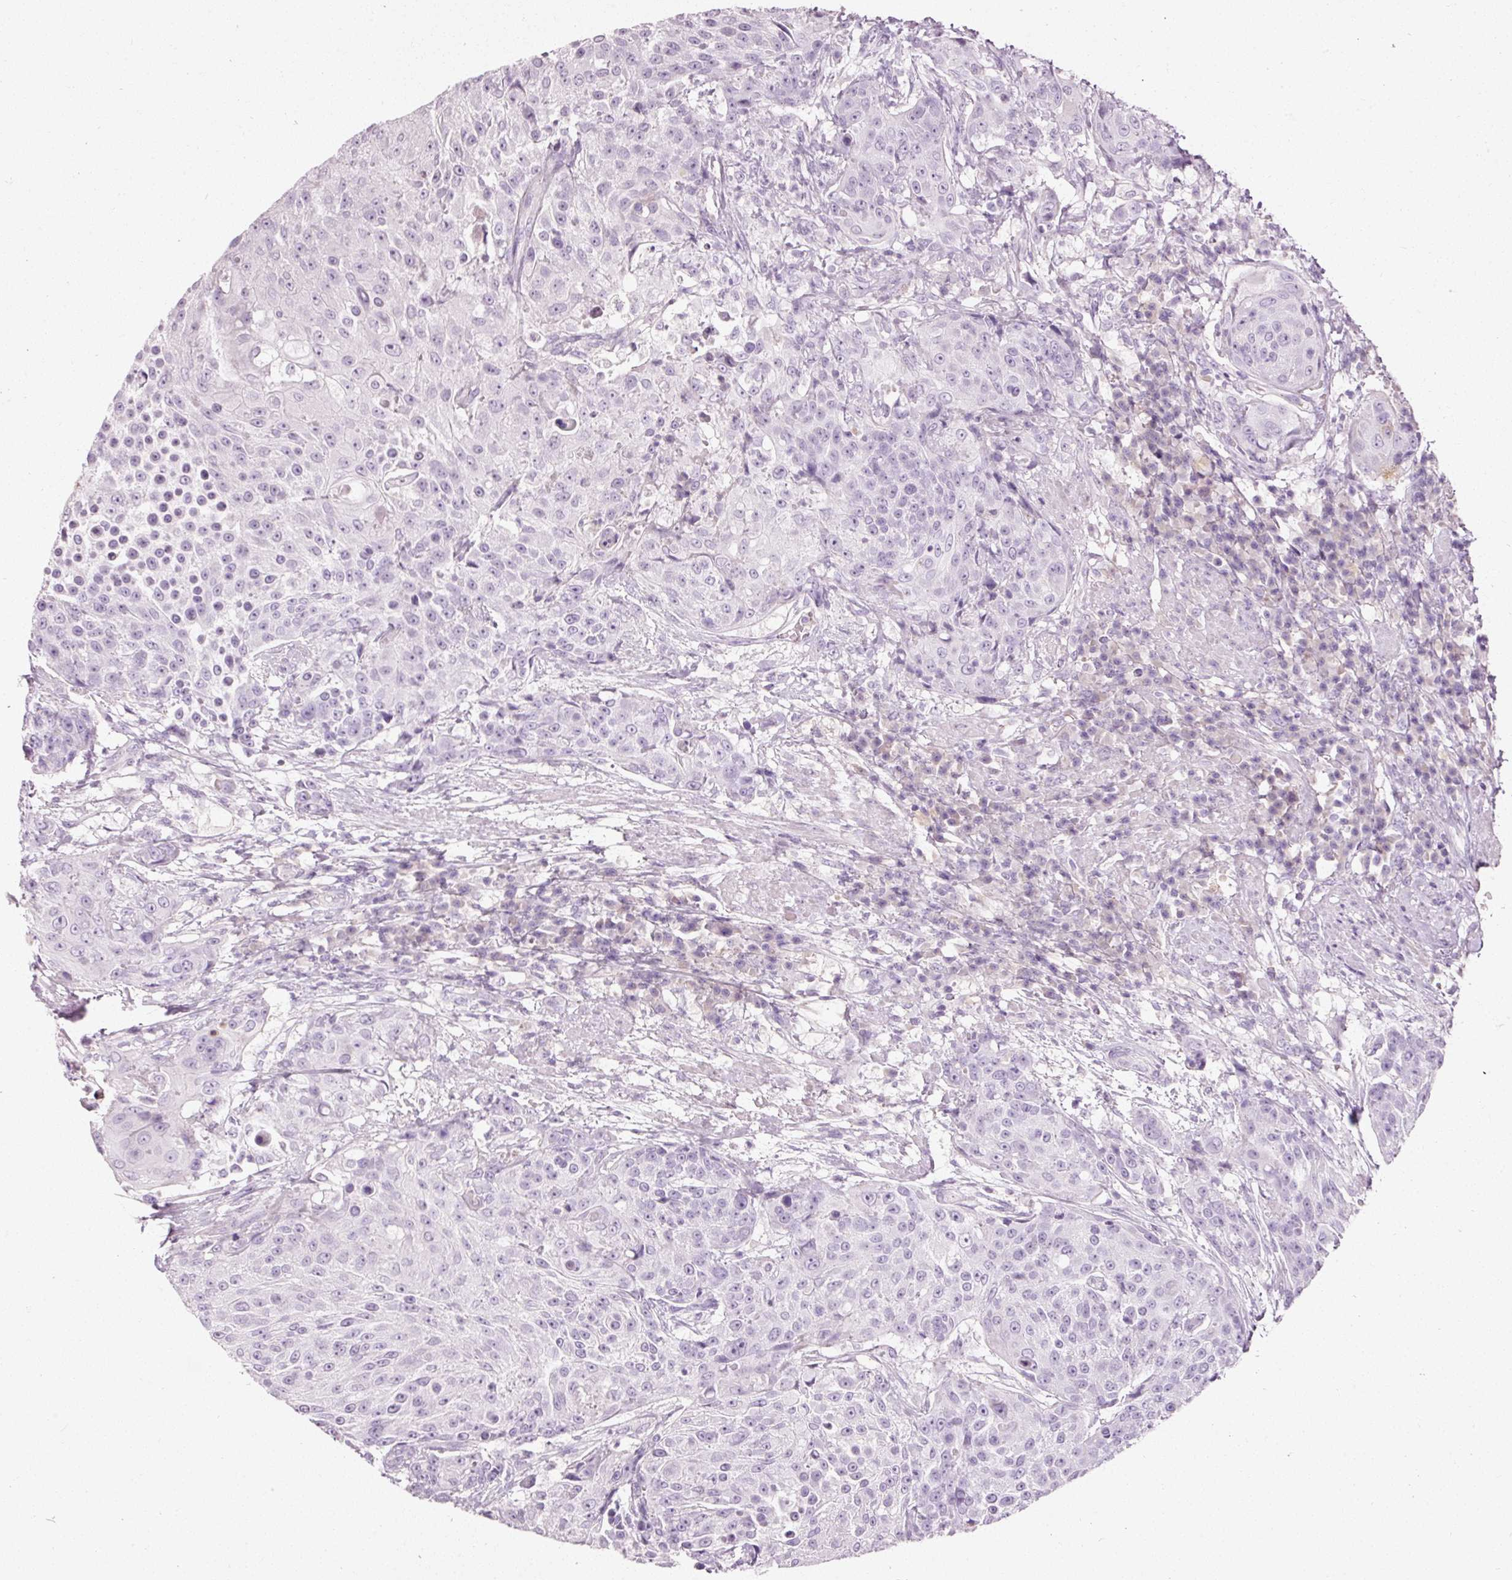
{"staining": {"intensity": "negative", "quantity": "none", "location": "none"}, "tissue": "urothelial cancer", "cell_type": "Tumor cells", "image_type": "cancer", "snomed": [{"axis": "morphology", "description": "Urothelial carcinoma, High grade"}, {"axis": "topography", "description": "Urinary bladder"}], "caption": "This micrograph is of urothelial cancer stained with immunohistochemistry (IHC) to label a protein in brown with the nuclei are counter-stained blue. There is no positivity in tumor cells. (DAB (3,3'-diaminobenzidine) immunohistochemistry (IHC), high magnification).", "gene": "MUC5AC", "patient": {"sex": "female", "age": 63}}